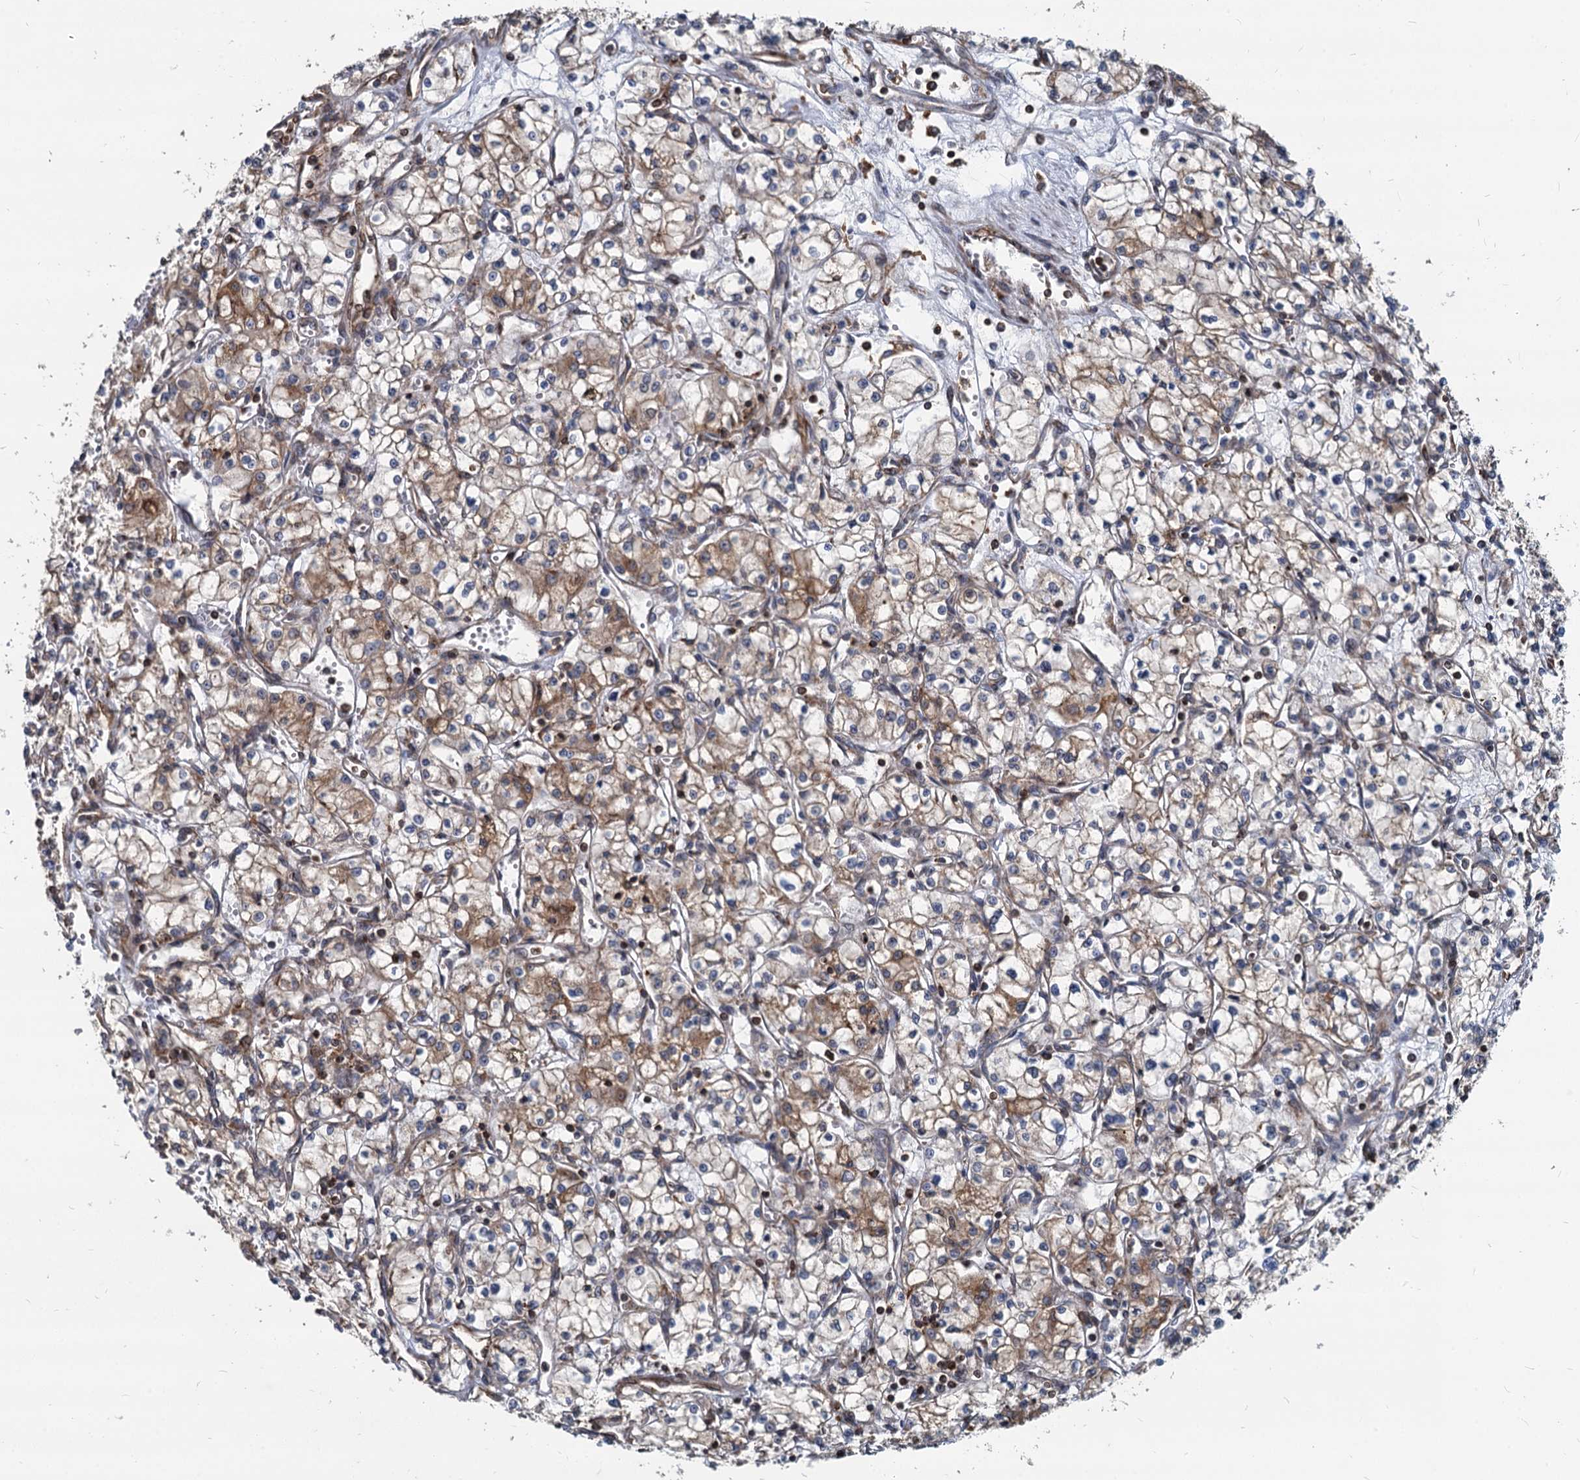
{"staining": {"intensity": "moderate", "quantity": "25%-75%", "location": "cytoplasmic/membranous"}, "tissue": "renal cancer", "cell_type": "Tumor cells", "image_type": "cancer", "snomed": [{"axis": "morphology", "description": "Adenocarcinoma, NOS"}, {"axis": "topography", "description": "Kidney"}], "caption": "Renal cancer stained for a protein demonstrates moderate cytoplasmic/membranous positivity in tumor cells. (Stains: DAB in brown, nuclei in blue, Microscopy: brightfield microscopy at high magnification).", "gene": "STIM1", "patient": {"sex": "male", "age": 59}}